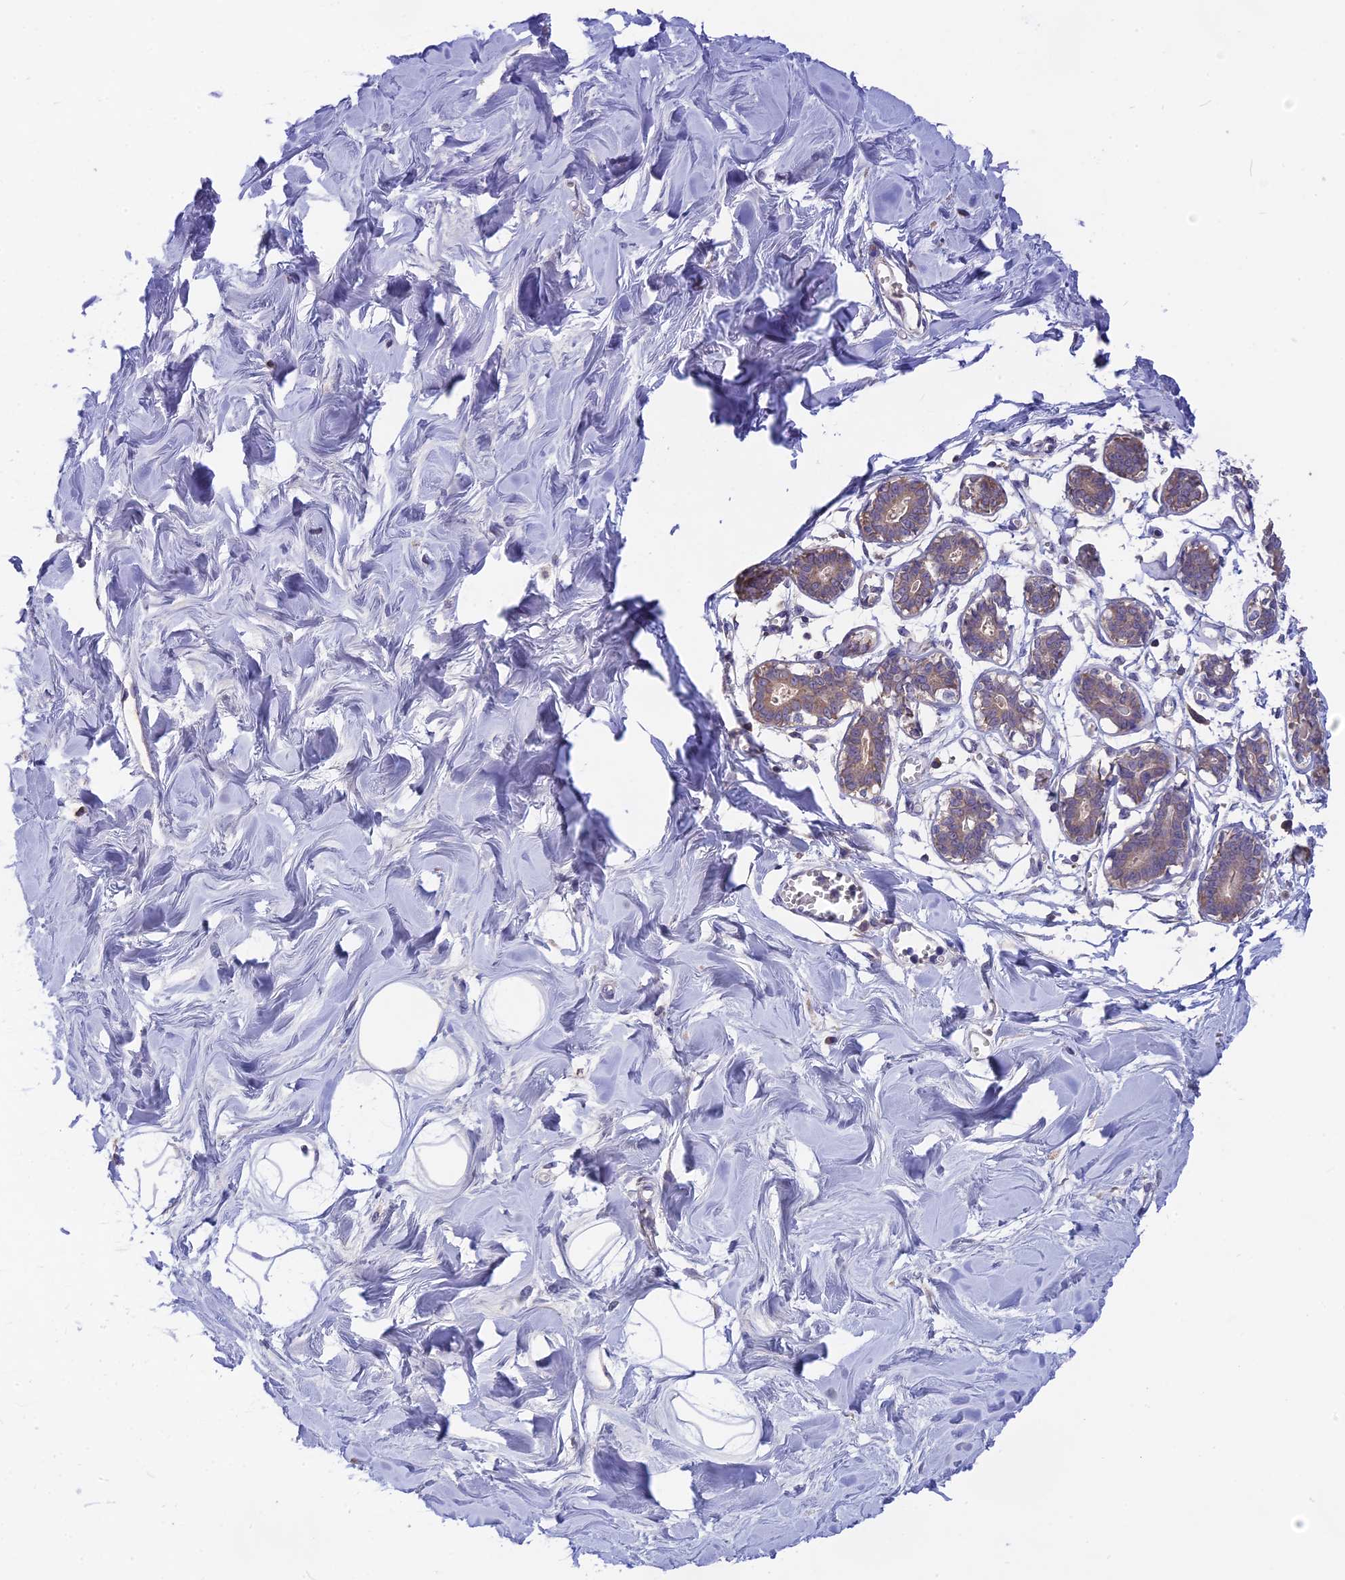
{"staining": {"intensity": "weak", "quantity": ">75%", "location": "cytoplasmic/membranous"}, "tissue": "breast", "cell_type": "Adipocytes", "image_type": "normal", "snomed": [{"axis": "morphology", "description": "Normal tissue, NOS"}, {"axis": "topography", "description": "Breast"}], "caption": "Immunohistochemical staining of normal human breast exhibits low levels of weak cytoplasmic/membranous expression in about >75% of adipocytes.", "gene": "NUDT8", "patient": {"sex": "female", "age": 27}}